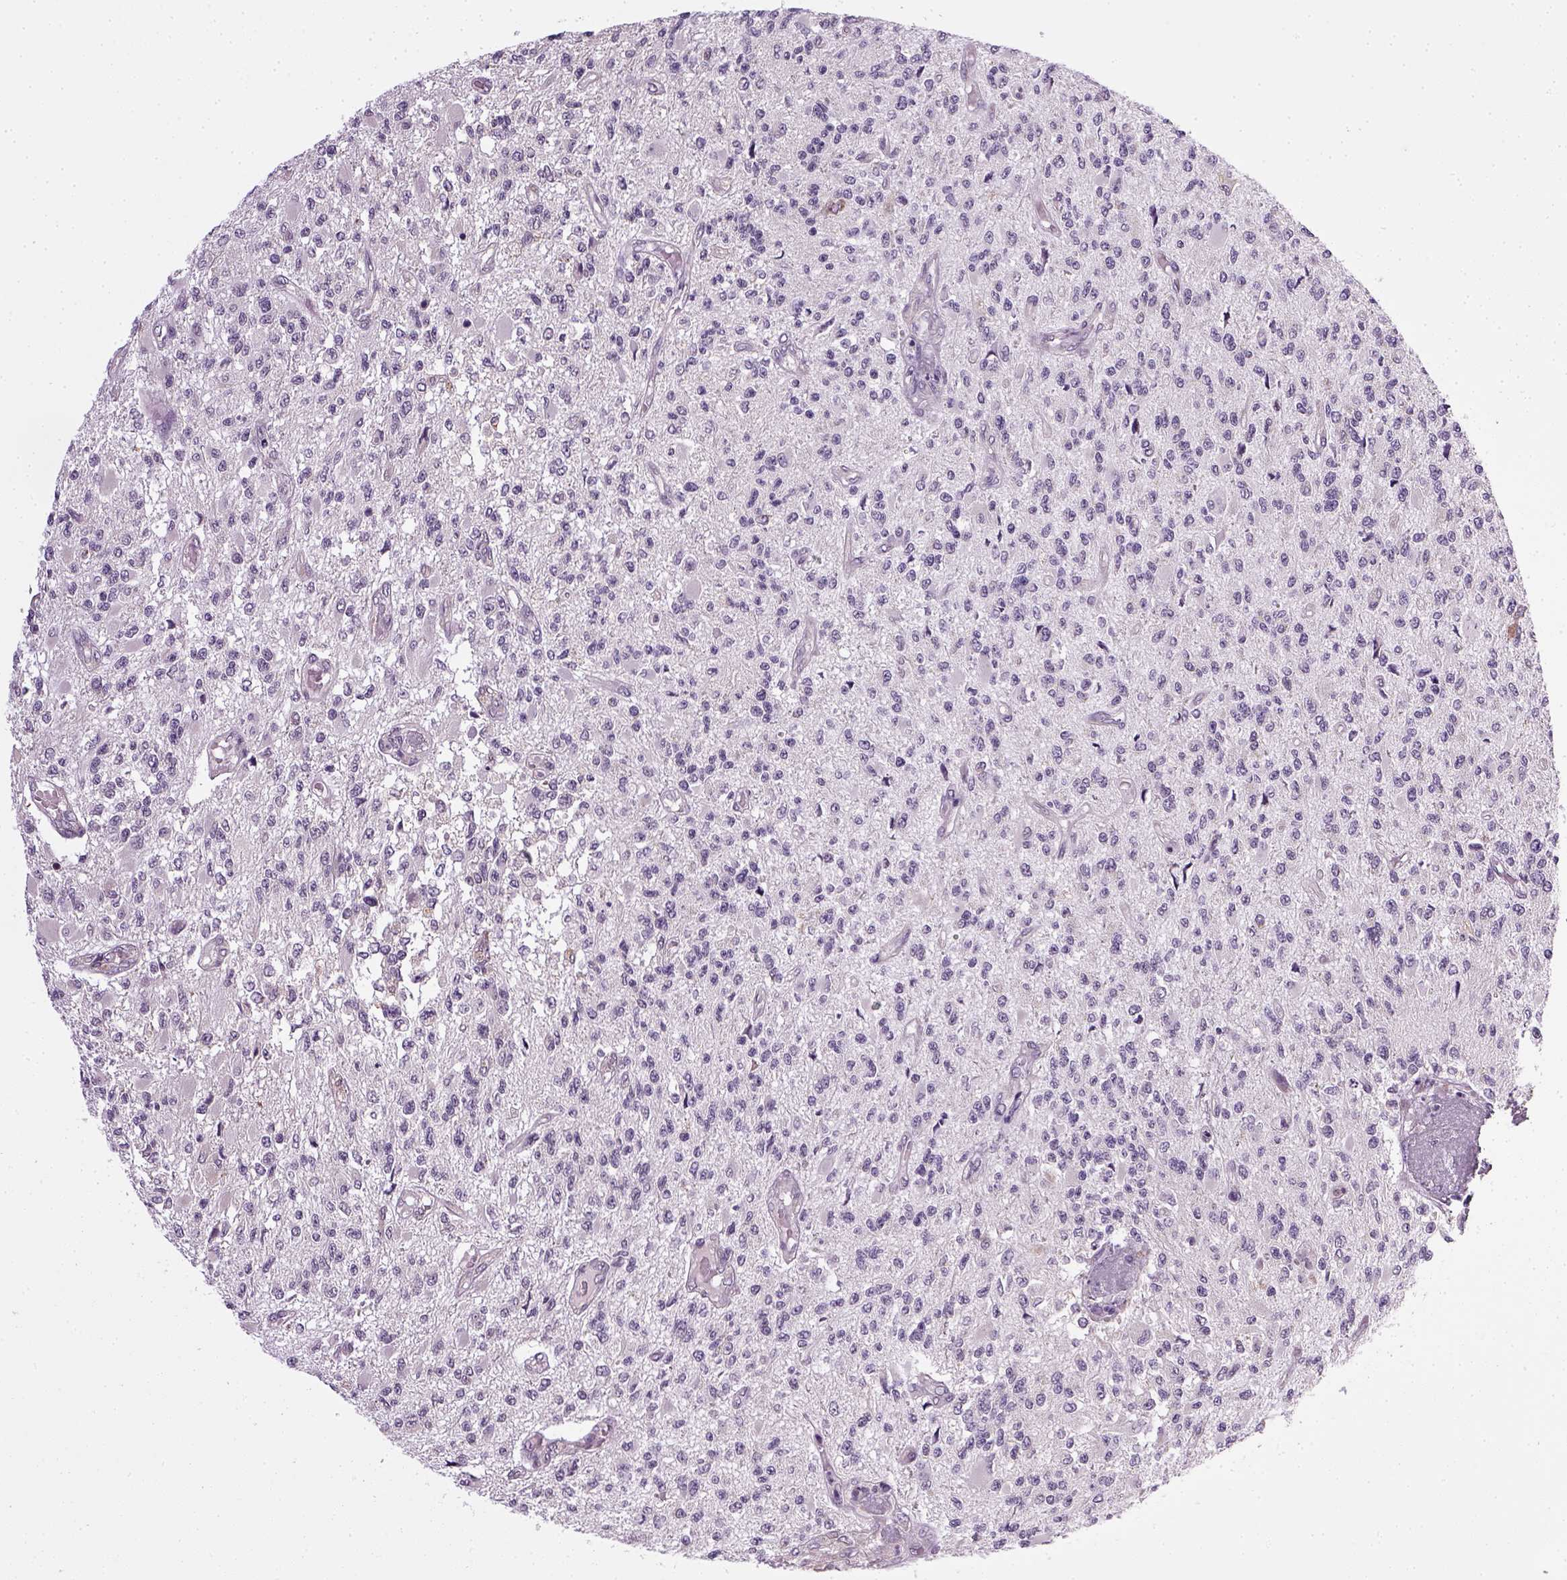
{"staining": {"intensity": "negative", "quantity": "none", "location": "none"}, "tissue": "glioma", "cell_type": "Tumor cells", "image_type": "cancer", "snomed": [{"axis": "morphology", "description": "Glioma, malignant, High grade"}, {"axis": "topography", "description": "Brain"}], "caption": "This micrograph is of glioma stained with immunohistochemistry (IHC) to label a protein in brown with the nuclei are counter-stained blue. There is no staining in tumor cells.", "gene": "TPRG1", "patient": {"sex": "female", "age": 63}}